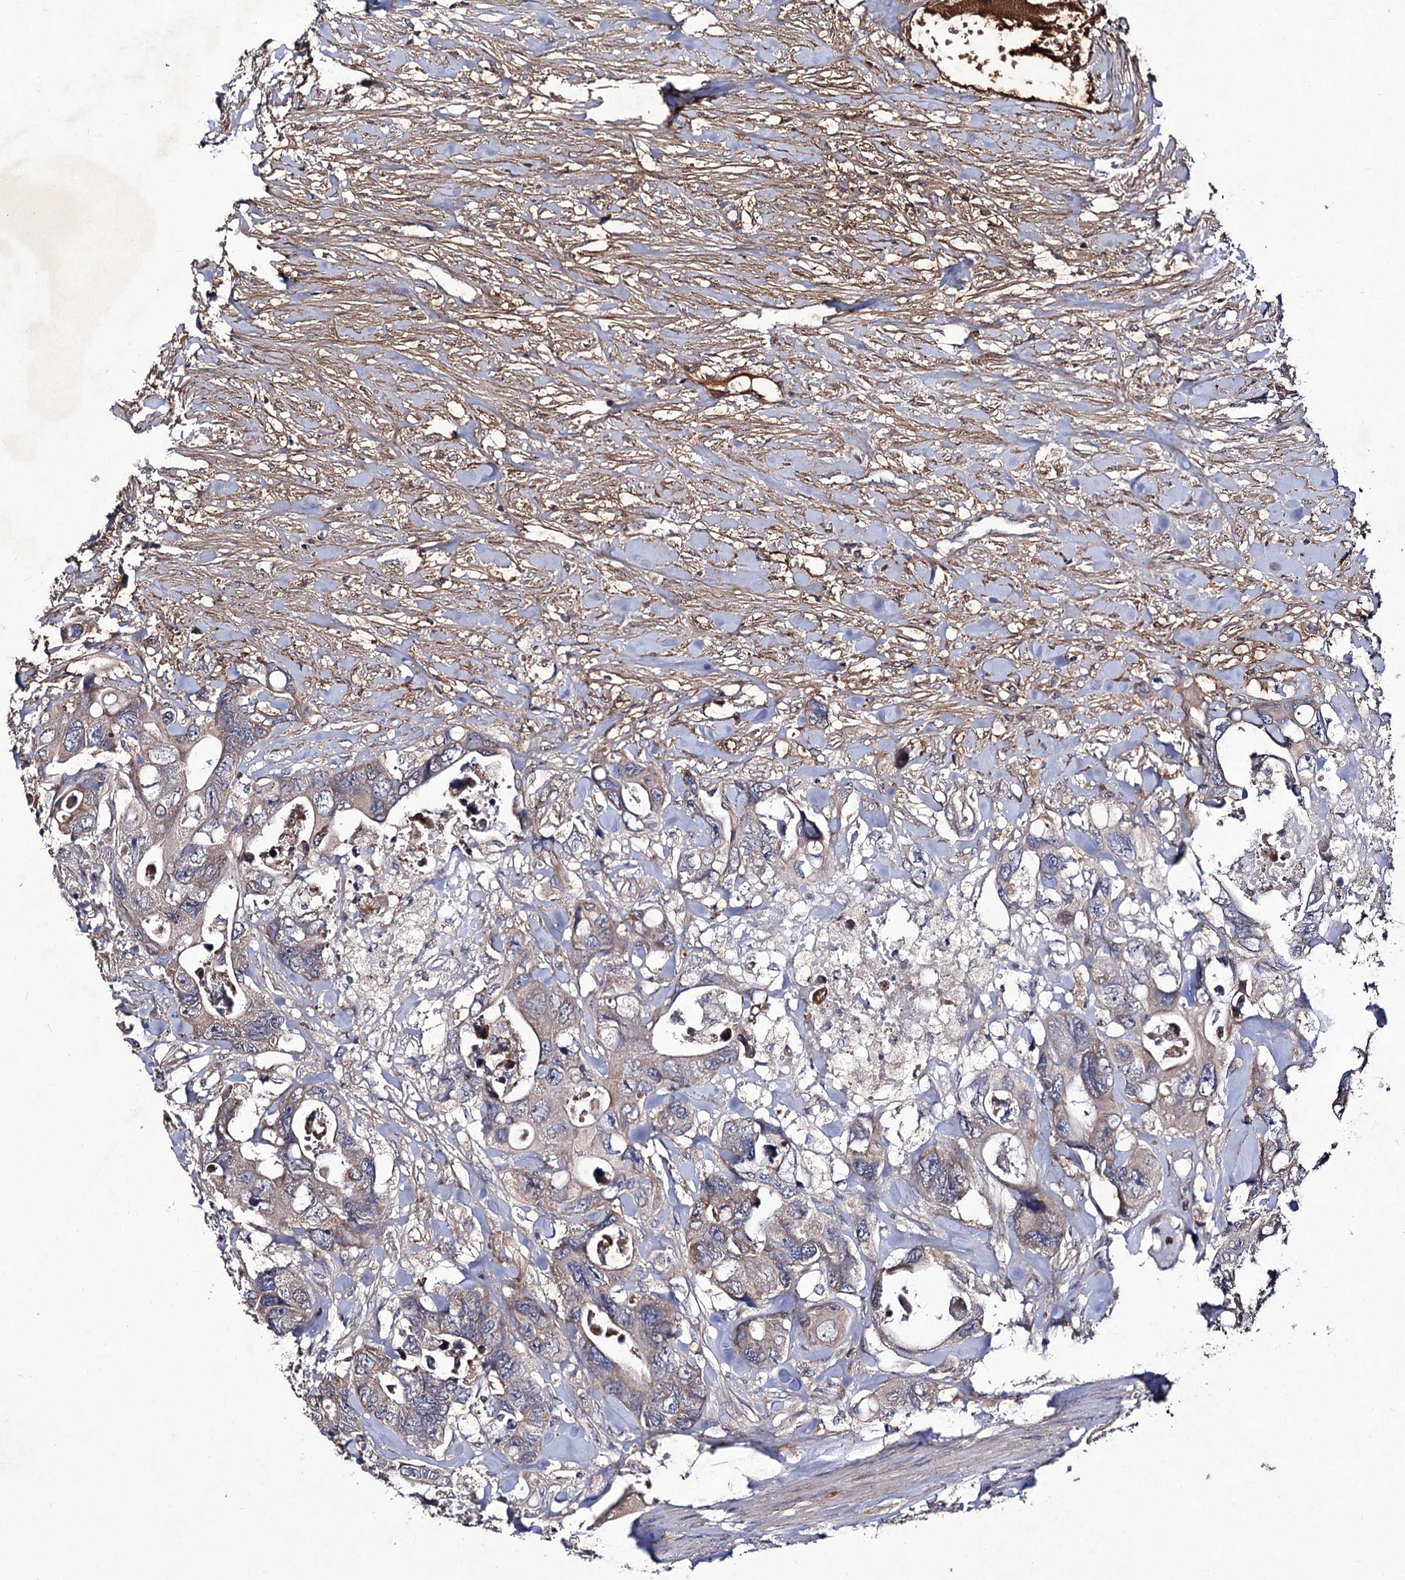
{"staining": {"intensity": "weak", "quantity": "<25%", "location": "cytoplasmic/membranous"}, "tissue": "colorectal cancer", "cell_type": "Tumor cells", "image_type": "cancer", "snomed": [{"axis": "morphology", "description": "Adenocarcinoma, NOS"}, {"axis": "topography", "description": "Rectum"}], "caption": "Tumor cells are negative for brown protein staining in colorectal cancer. (Stains: DAB immunohistochemistry (IHC) with hematoxylin counter stain, Microscopy: brightfield microscopy at high magnification).", "gene": "MYO1H", "patient": {"sex": "male", "age": 57}}